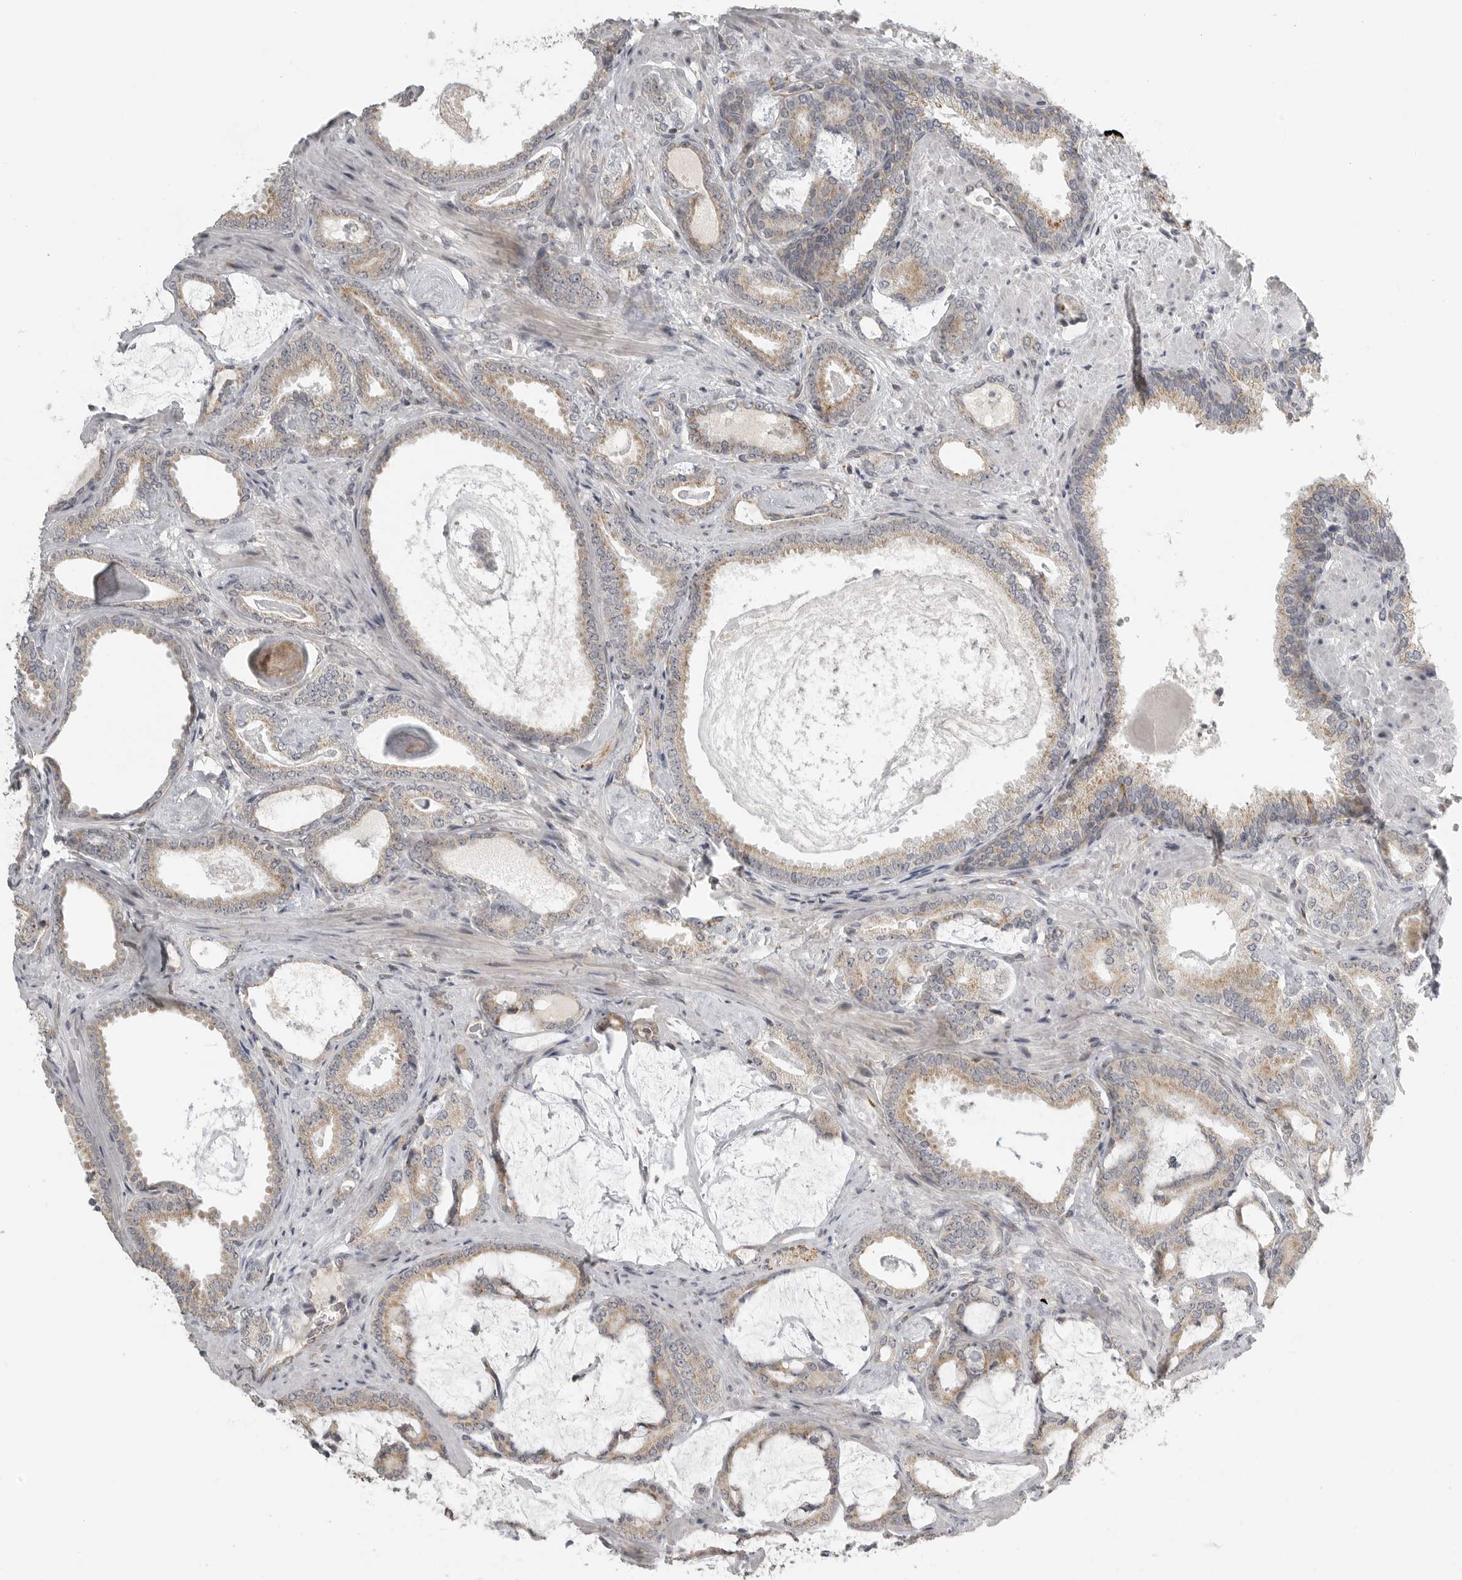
{"staining": {"intensity": "weak", "quantity": "25%-75%", "location": "cytoplasmic/membranous"}, "tissue": "prostate cancer", "cell_type": "Tumor cells", "image_type": "cancer", "snomed": [{"axis": "morphology", "description": "Adenocarcinoma, Low grade"}, {"axis": "topography", "description": "Prostate"}], "caption": "A low amount of weak cytoplasmic/membranous positivity is identified in approximately 25%-75% of tumor cells in prostate low-grade adenocarcinoma tissue.", "gene": "RXFP3", "patient": {"sex": "male", "age": 71}}